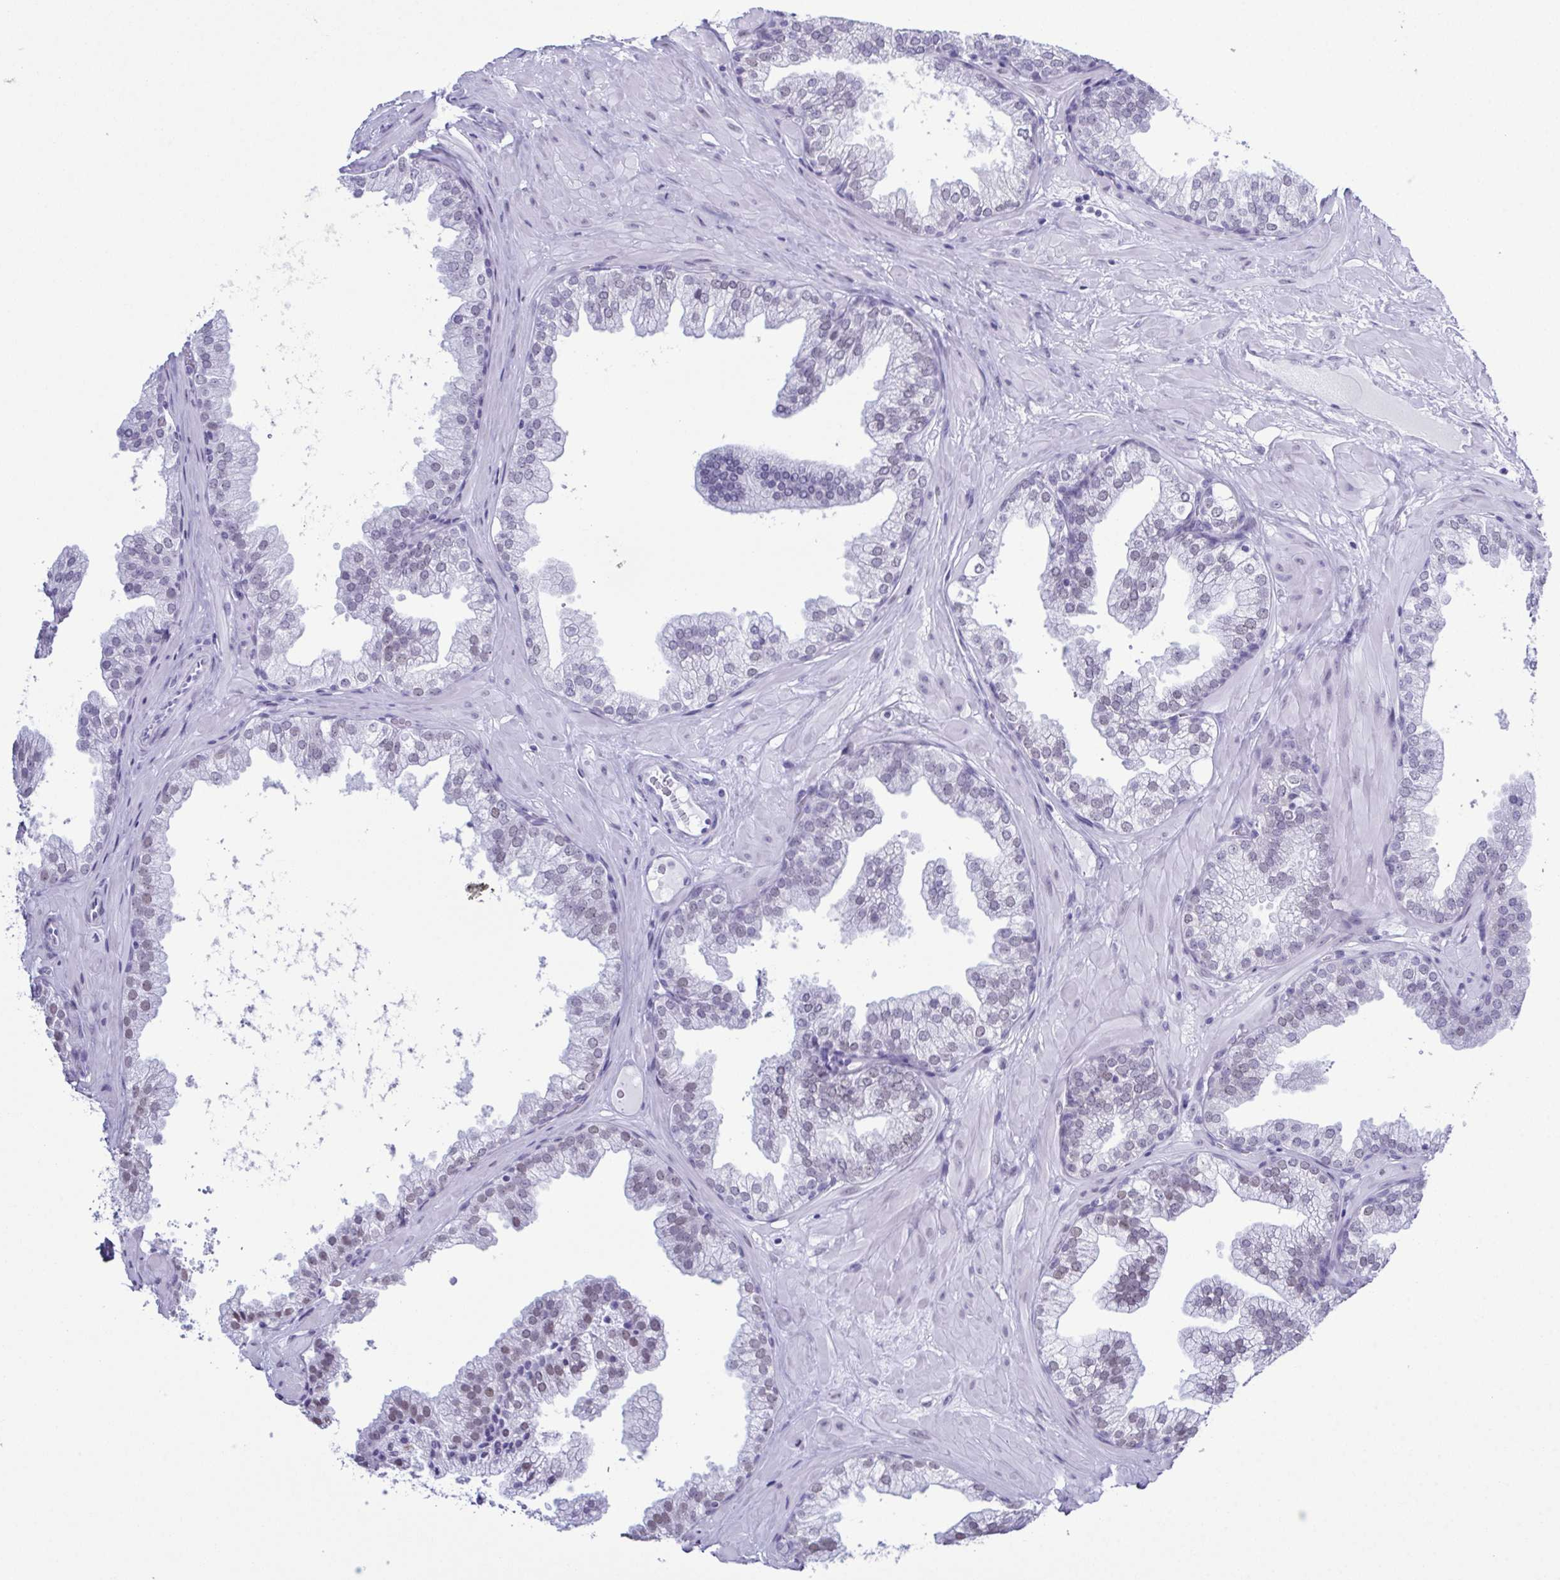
{"staining": {"intensity": "negative", "quantity": "none", "location": "none"}, "tissue": "prostate", "cell_type": "Glandular cells", "image_type": "normal", "snomed": [{"axis": "morphology", "description": "Normal tissue, NOS"}, {"axis": "topography", "description": "Prostate"}], "caption": "Unremarkable prostate was stained to show a protein in brown. There is no significant positivity in glandular cells. Brightfield microscopy of immunohistochemistry (IHC) stained with DAB (3,3'-diaminobenzidine) (brown) and hematoxylin (blue), captured at high magnification.", "gene": "SUGP2", "patient": {"sex": "male", "age": 37}}